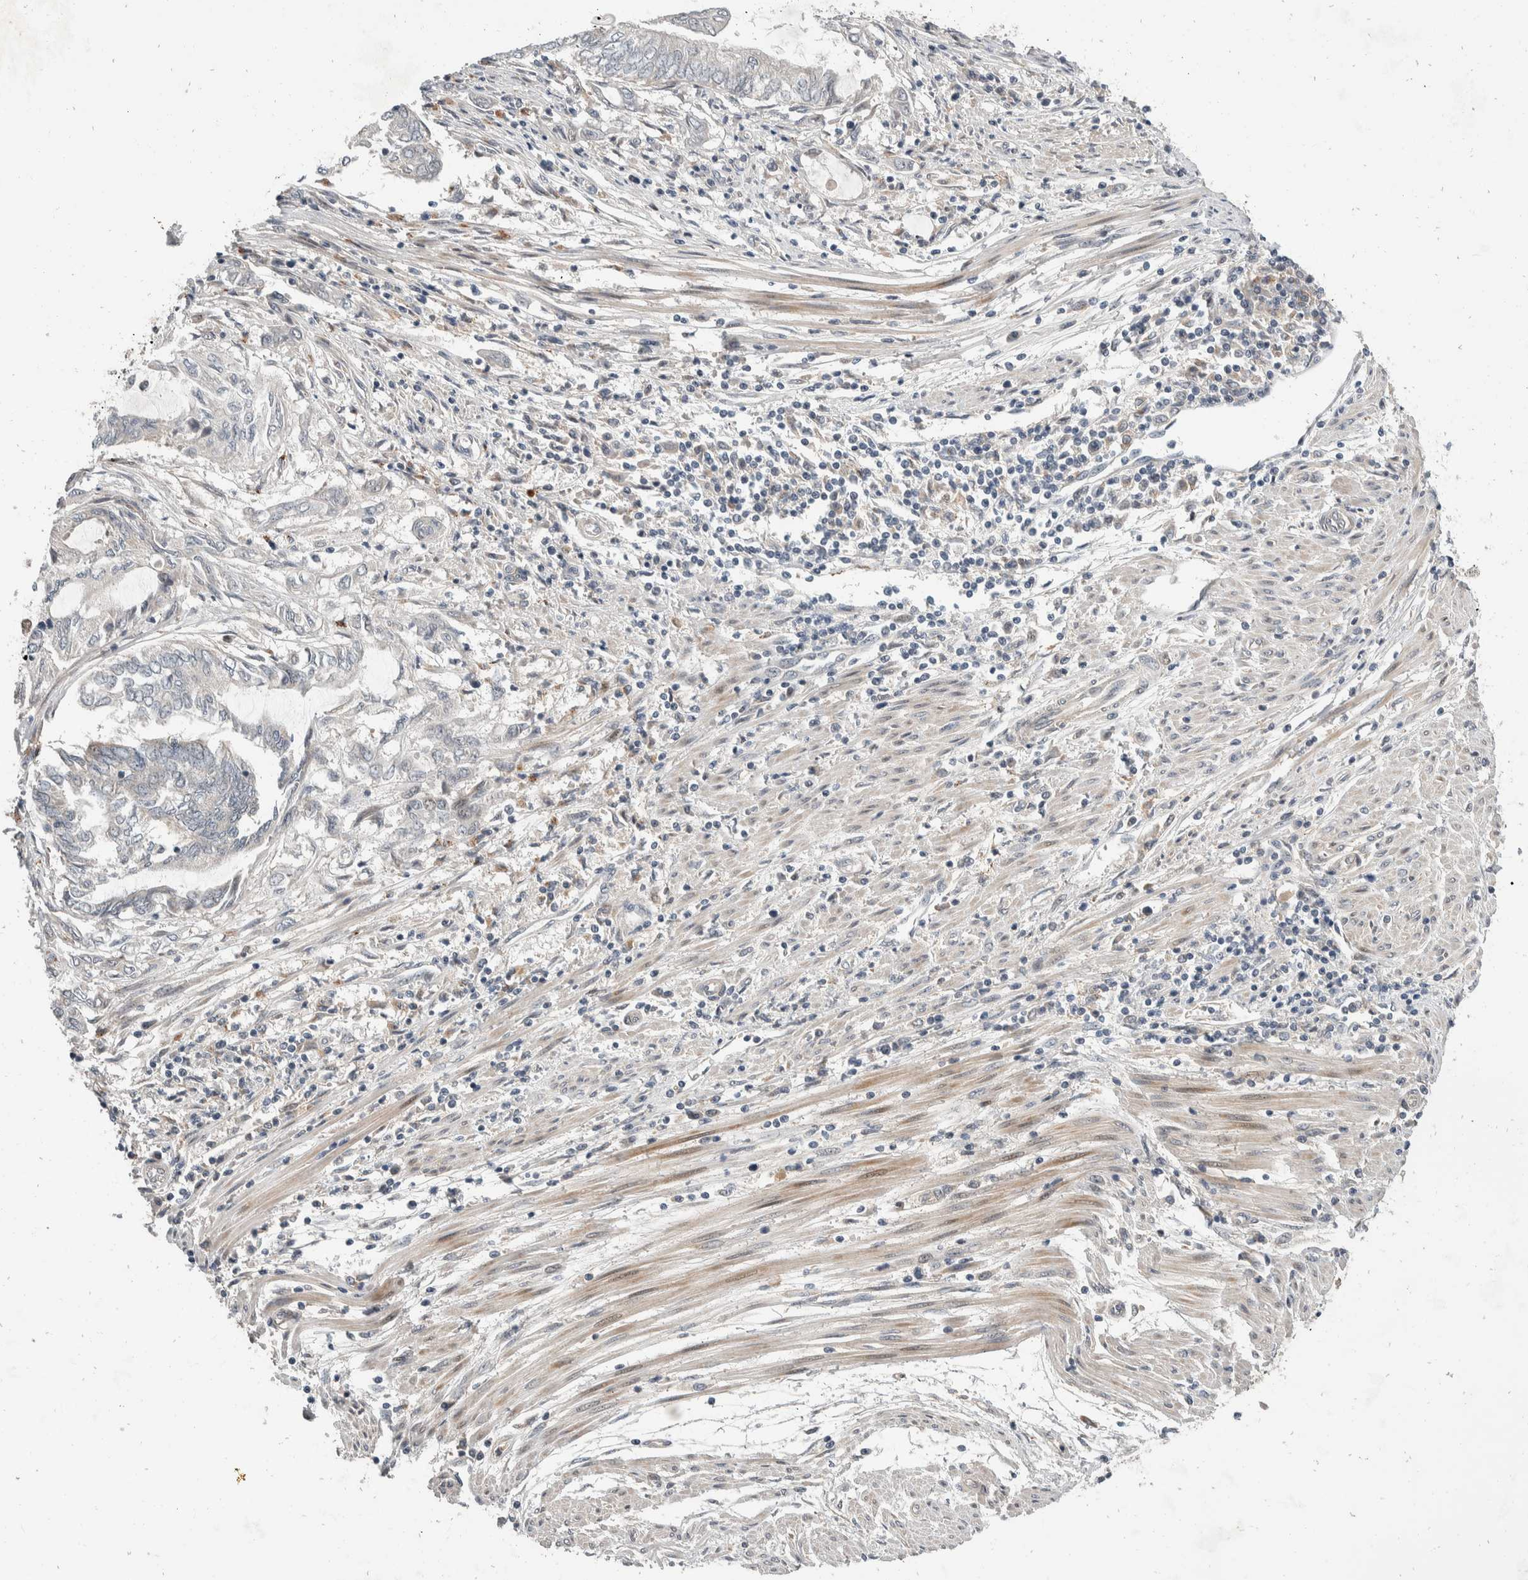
{"staining": {"intensity": "negative", "quantity": "none", "location": "none"}, "tissue": "endometrial cancer", "cell_type": "Tumor cells", "image_type": "cancer", "snomed": [{"axis": "morphology", "description": "Adenocarcinoma, NOS"}, {"axis": "topography", "description": "Uterus"}, {"axis": "topography", "description": "Endometrium"}], "caption": "Tumor cells are negative for protein expression in human endometrial cancer (adenocarcinoma).", "gene": "ZNF703", "patient": {"sex": "female", "age": 70}}